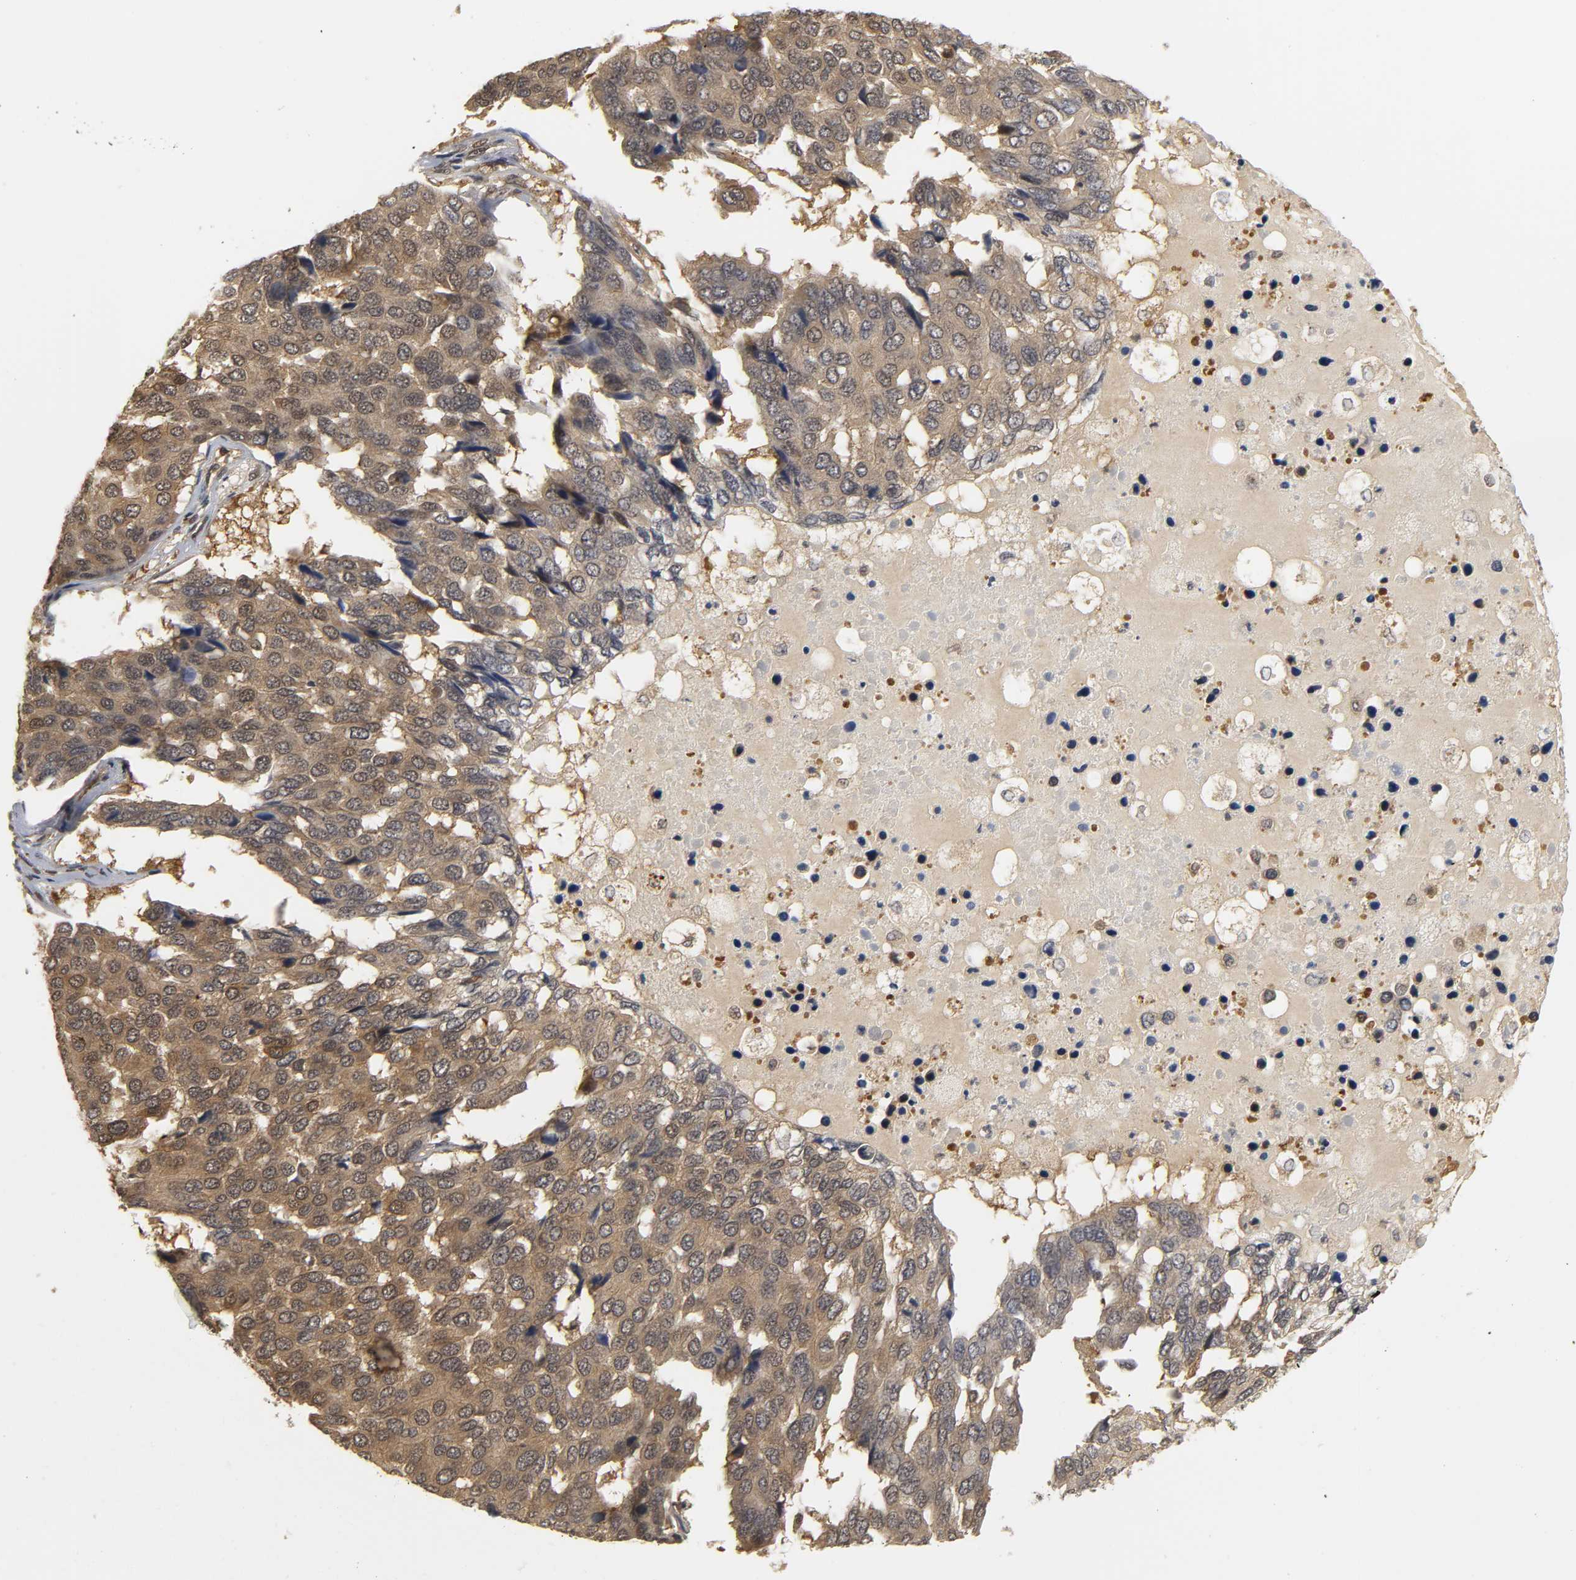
{"staining": {"intensity": "moderate", "quantity": ">75%", "location": "cytoplasmic/membranous"}, "tissue": "pancreatic cancer", "cell_type": "Tumor cells", "image_type": "cancer", "snomed": [{"axis": "morphology", "description": "Adenocarcinoma, NOS"}, {"axis": "topography", "description": "Pancreas"}], "caption": "Protein analysis of pancreatic cancer tissue displays moderate cytoplasmic/membranous expression in about >75% of tumor cells.", "gene": "PARK7", "patient": {"sex": "male", "age": 50}}